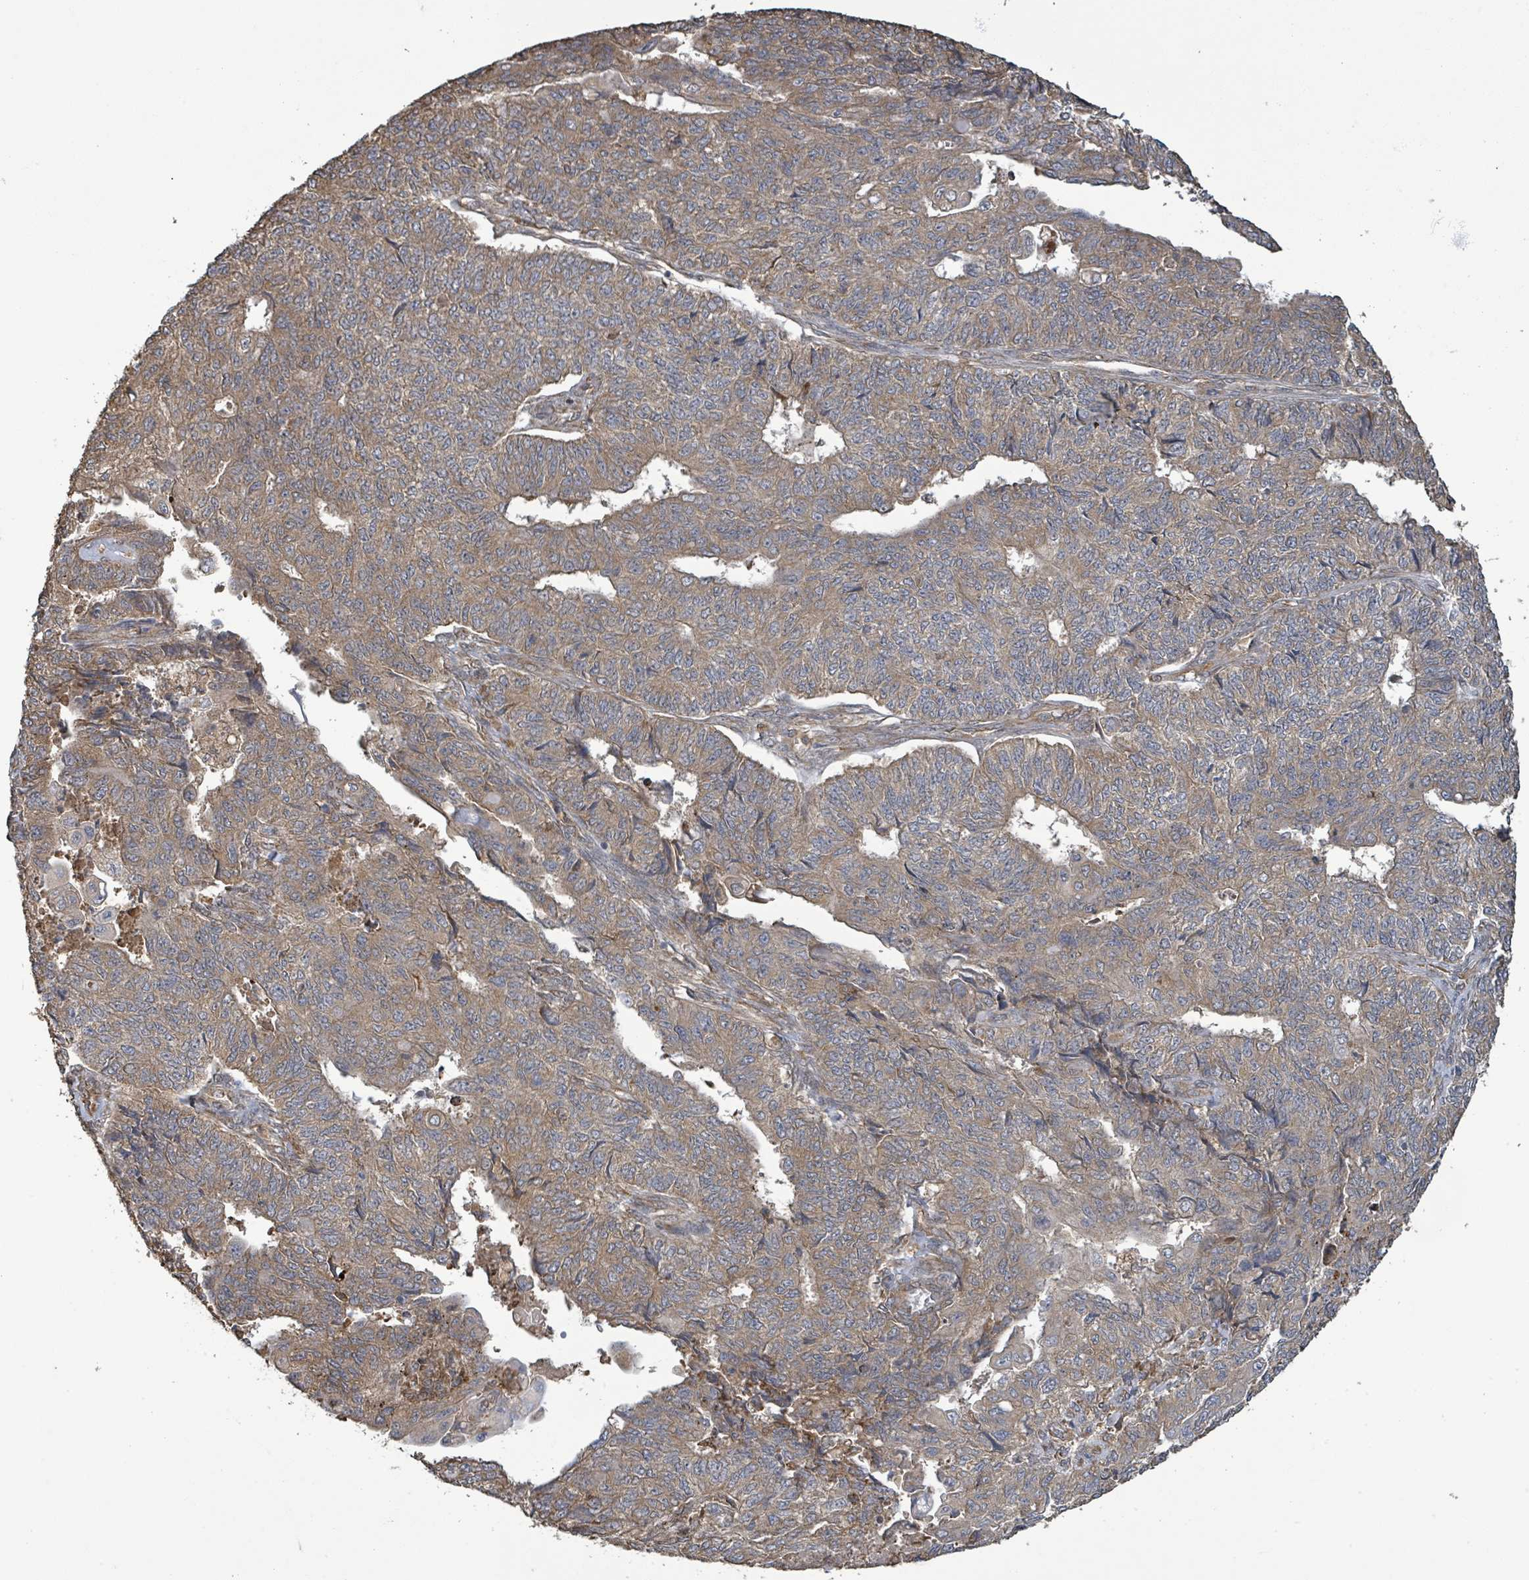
{"staining": {"intensity": "moderate", "quantity": ">75%", "location": "cytoplasmic/membranous"}, "tissue": "endometrial cancer", "cell_type": "Tumor cells", "image_type": "cancer", "snomed": [{"axis": "morphology", "description": "Adenocarcinoma, NOS"}, {"axis": "topography", "description": "Endometrium"}], "caption": "Immunohistochemical staining of human adenocarcinoma (endometrial) displays moderate cytoplasmic/membranous protein expression in about >75% of tumor cells.", "gene": "ARPIN", "patient": {"sex": "female", "age": 32}}